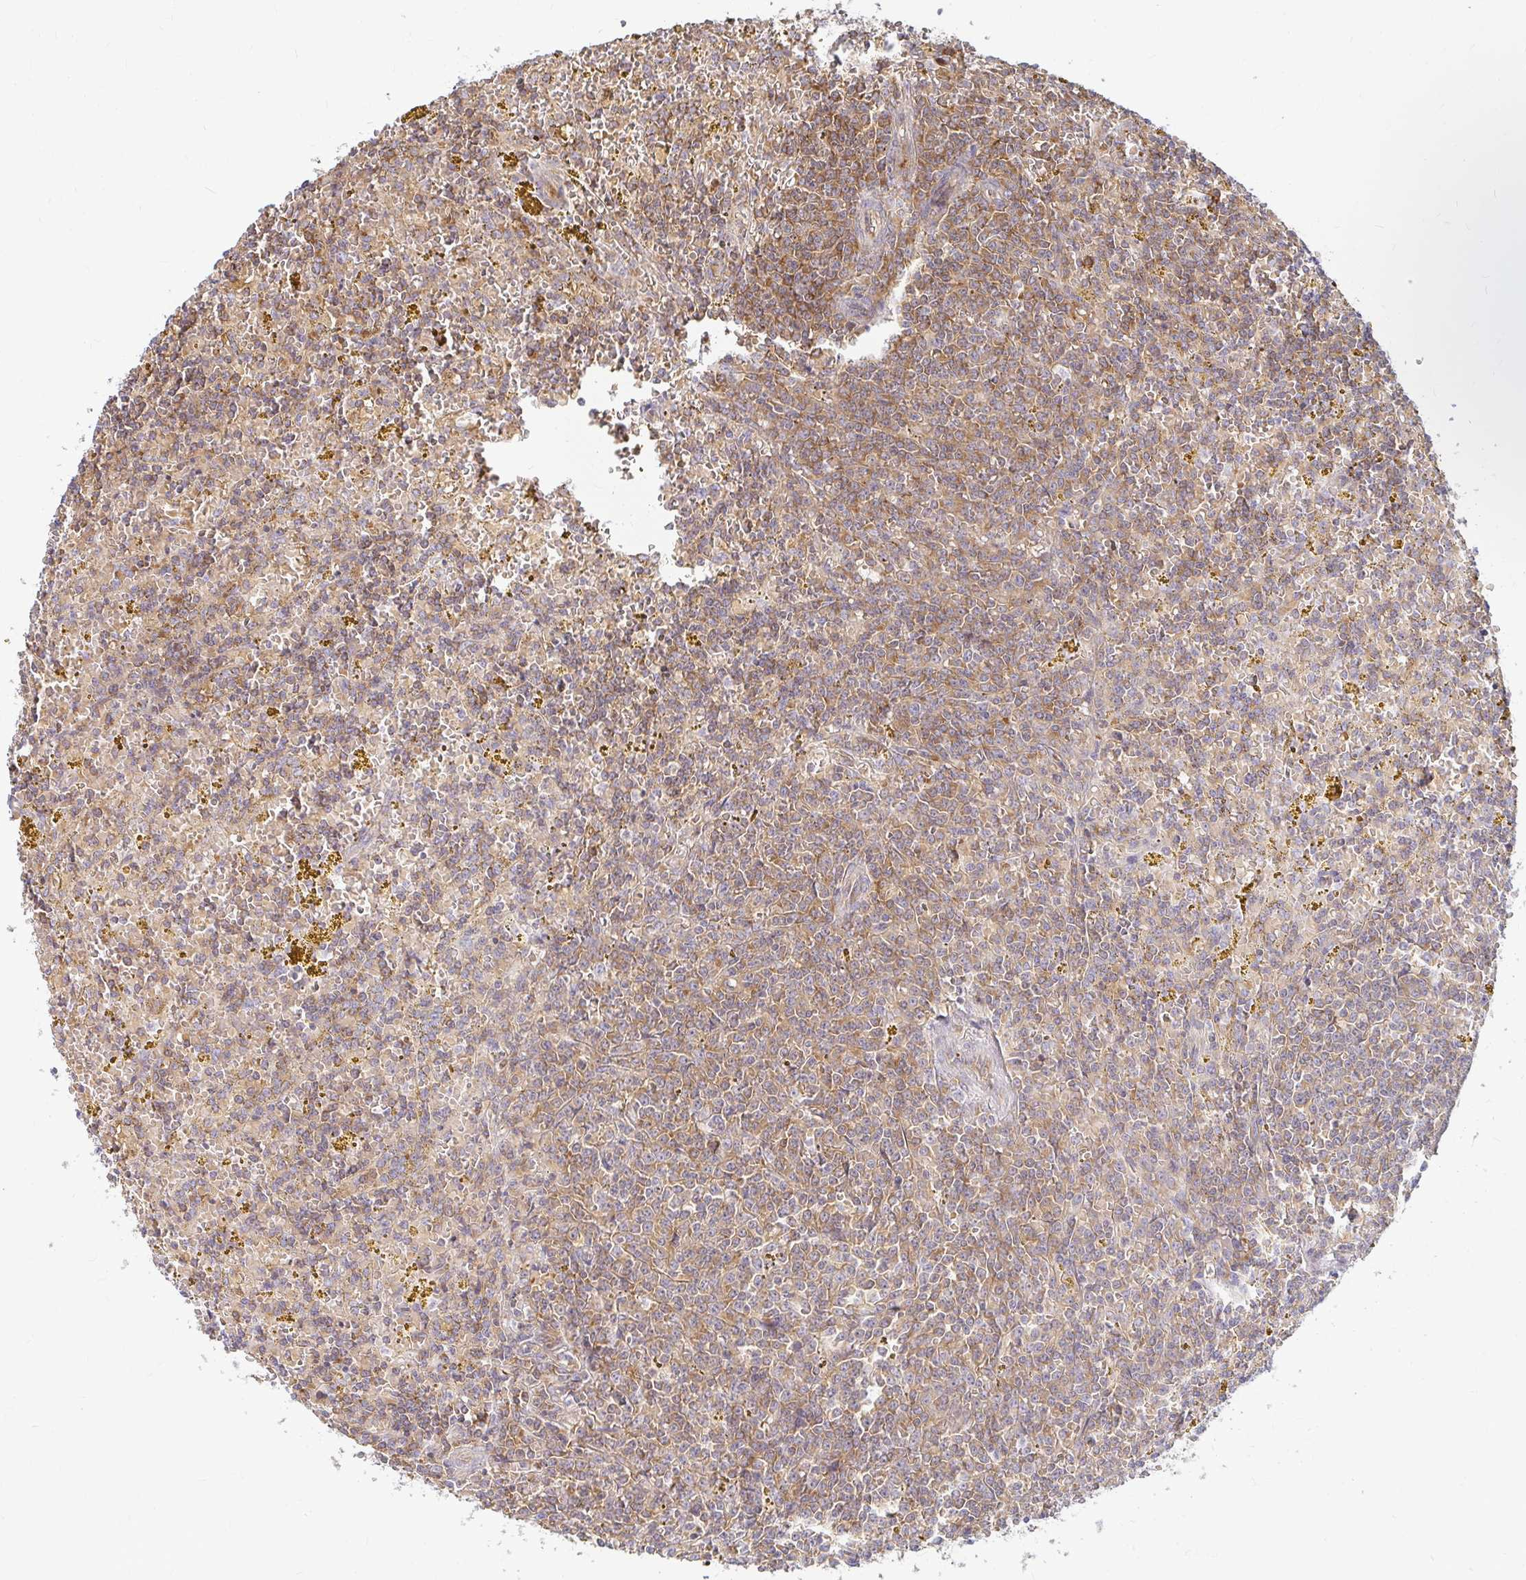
{"staining": {"intensity": "moderate", "quantity": ">75%", "location": "cytoplasmic/membranous"}, "tissue": "lymphoma", "cell_type": "Tumor cells", "image_type": "cancer", "snomed": [{"axis": "morphology", "description": "Malignant lymphoma, non-Hodgkin's type, Low grade"}, {"axis": "topography", "description": "Spleen"}, {"axis": "topography", "description": "Lymph node"}], "caption": "DAB (3,3'-diaminobenzidine) immunohistochemical staining of human lymphoma shows moderate cytoplasmic/membranous protein positivity in approximately >75% of tumor cells.", "gene": "CAST", "patient": {"sex": "female", "age": 66}}